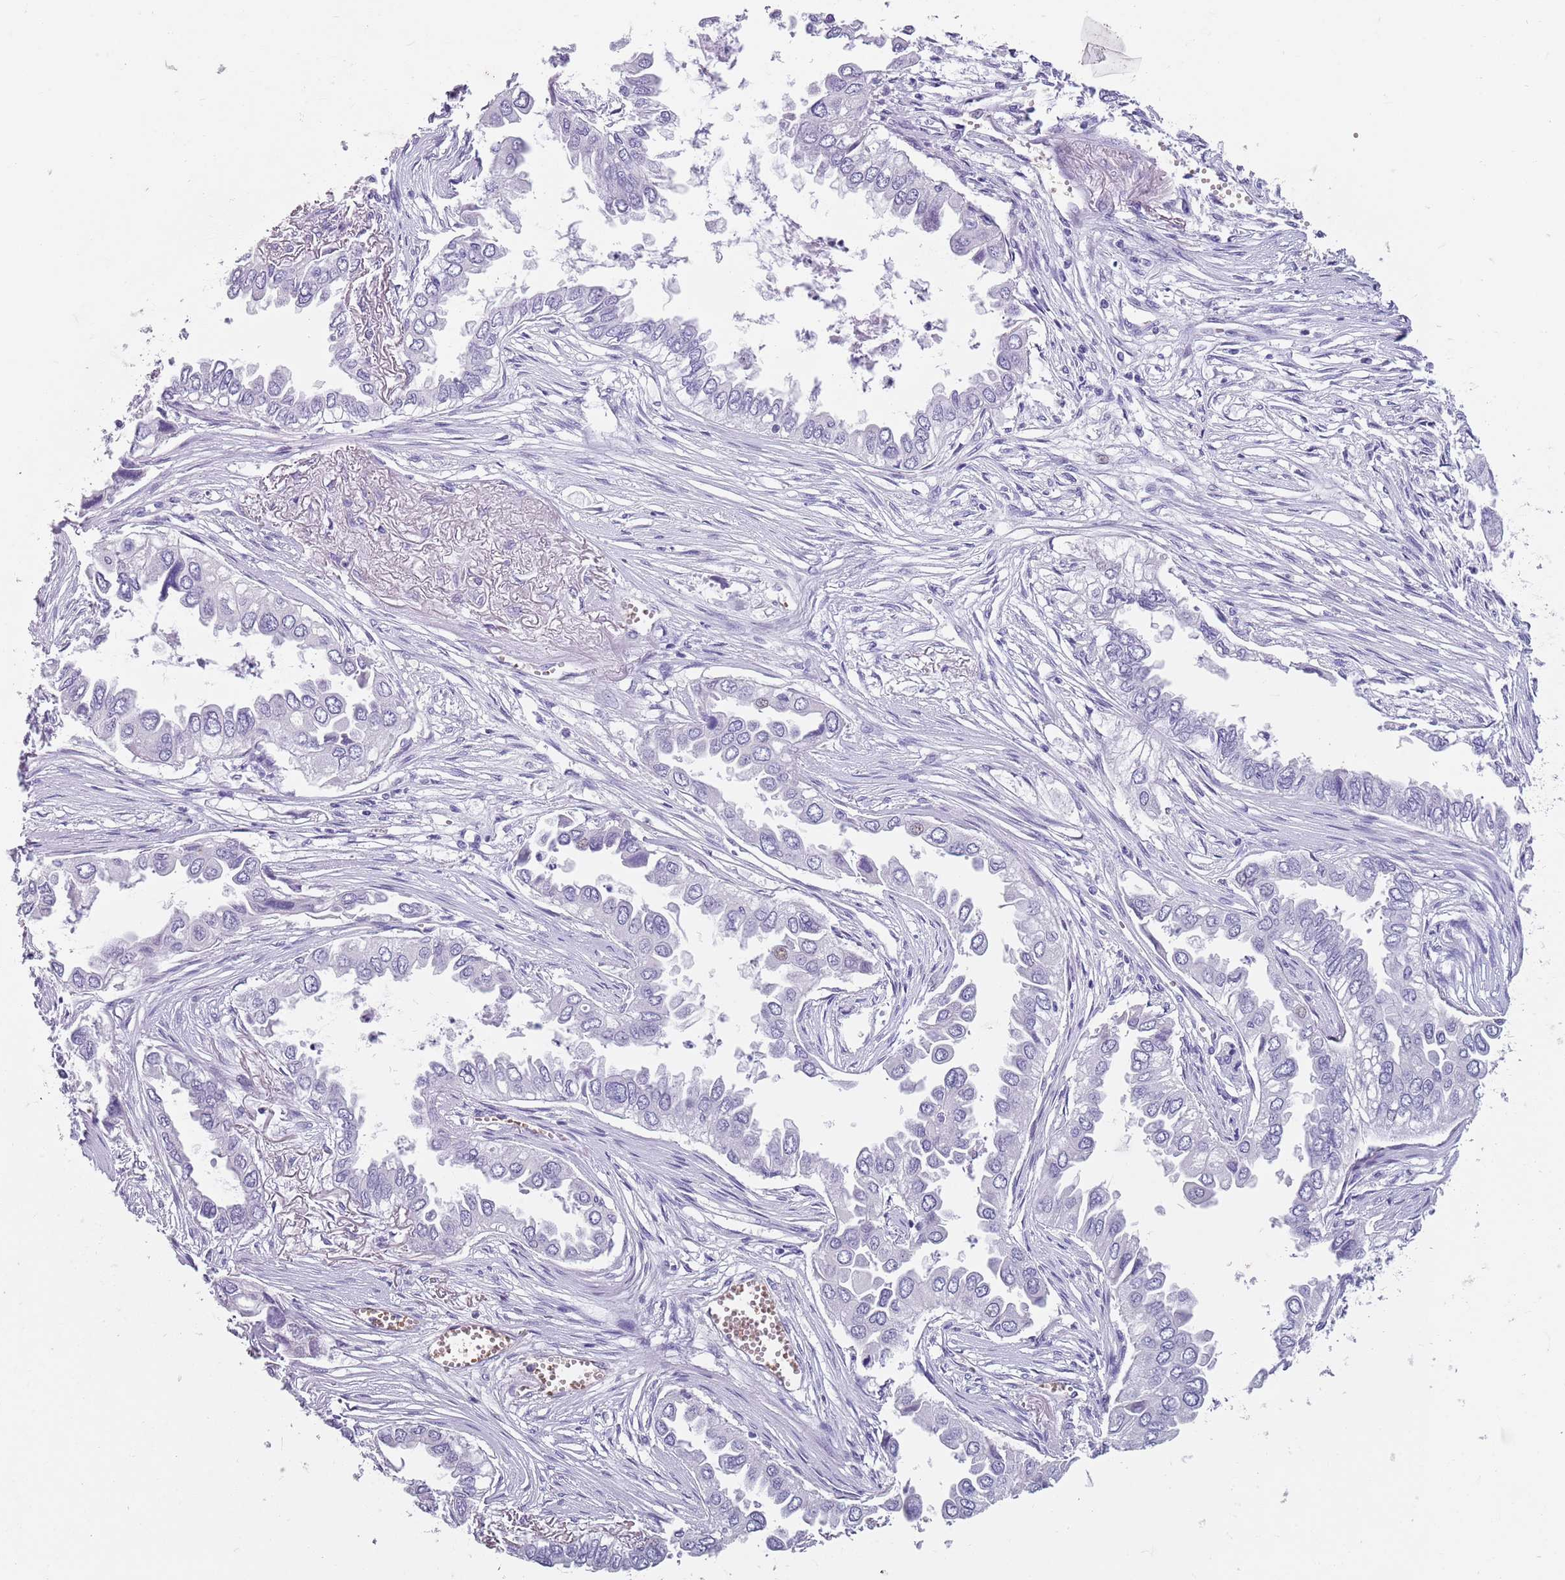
{"staining": {"intensity": "negative", "quantity": "none", "location": "none"}, "tissue": "lung cancer", "cell_type": "Tumor cells", "image_type": "cancer", "snomed": [{"axis": "morphology", "description": "Adenocarcinoma, NOS"}, {"axis": "topography", "description": "Lung"}], "caption": "Protein analysis of lung adenocarcinoma displays no significant positivity in tumor cells.", "gene": "SPESP1", "patient": {"sex": "female", "age": 76}}